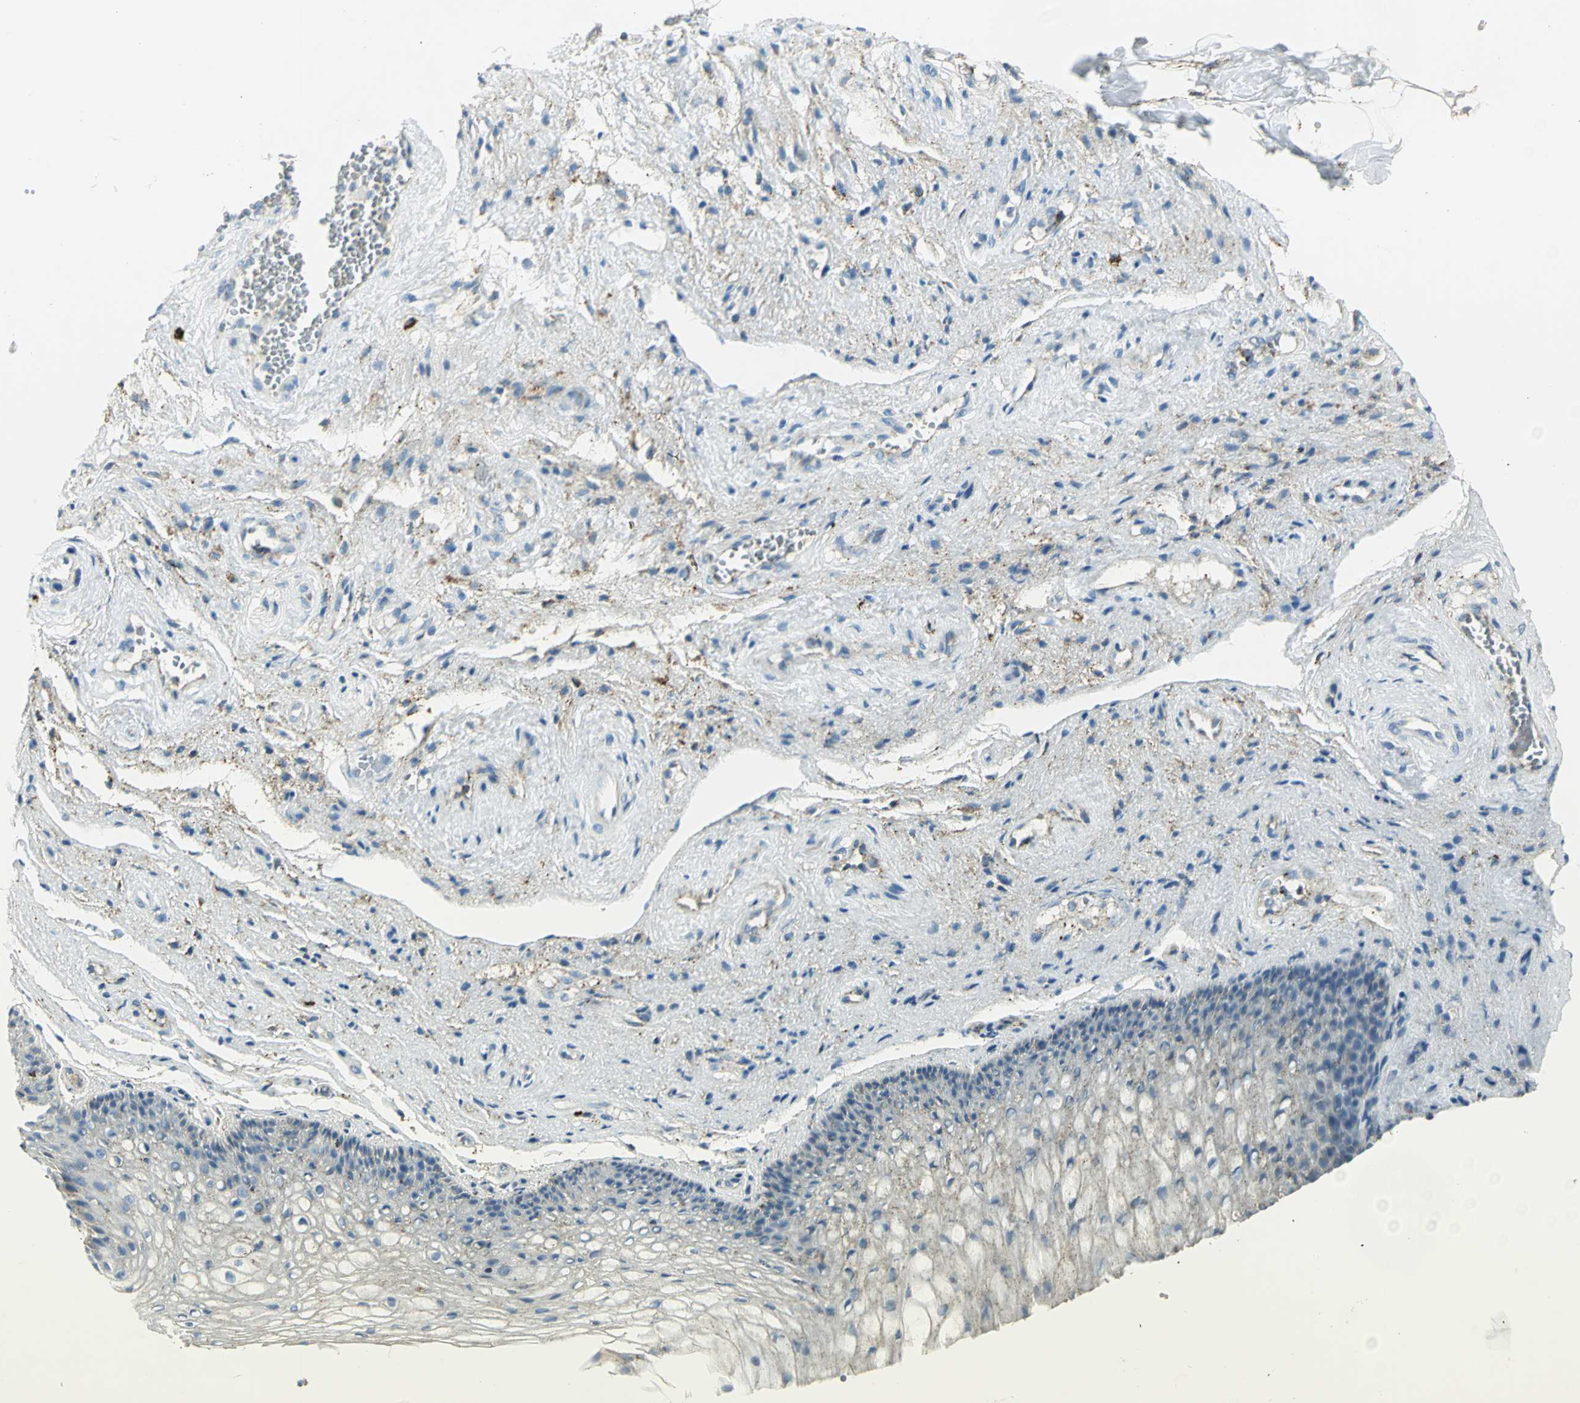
{"staining": {"intensity": "weak", "quantity": "25%-75%", "location": "cytoplasmic/membranous"}, "tissue": "vagina", "cell_type": "Squamous epithelial cells", "image_type": "normal", "snomed": [{"axis": "morphology", "description": "Normal tissue, NOS"}, {"axis": "topography", "description": "Vagina"}], "caption": "Vagina stained with DAB (3,3'-diaminobenzidine) immunohistochemistry (IHC) displays low levels of weak cytoplasmic/membranous staining in approximately 25%-75% of squamous epithelial cells. The staining is performed using DAB (3,3'-diaminobenzidine) brown chromogen to label protein expression. The nuclei are counter-stained blue using hematoxylin.", "gene": "ARSA", "patient": {"sex": "female", "age": 34}}